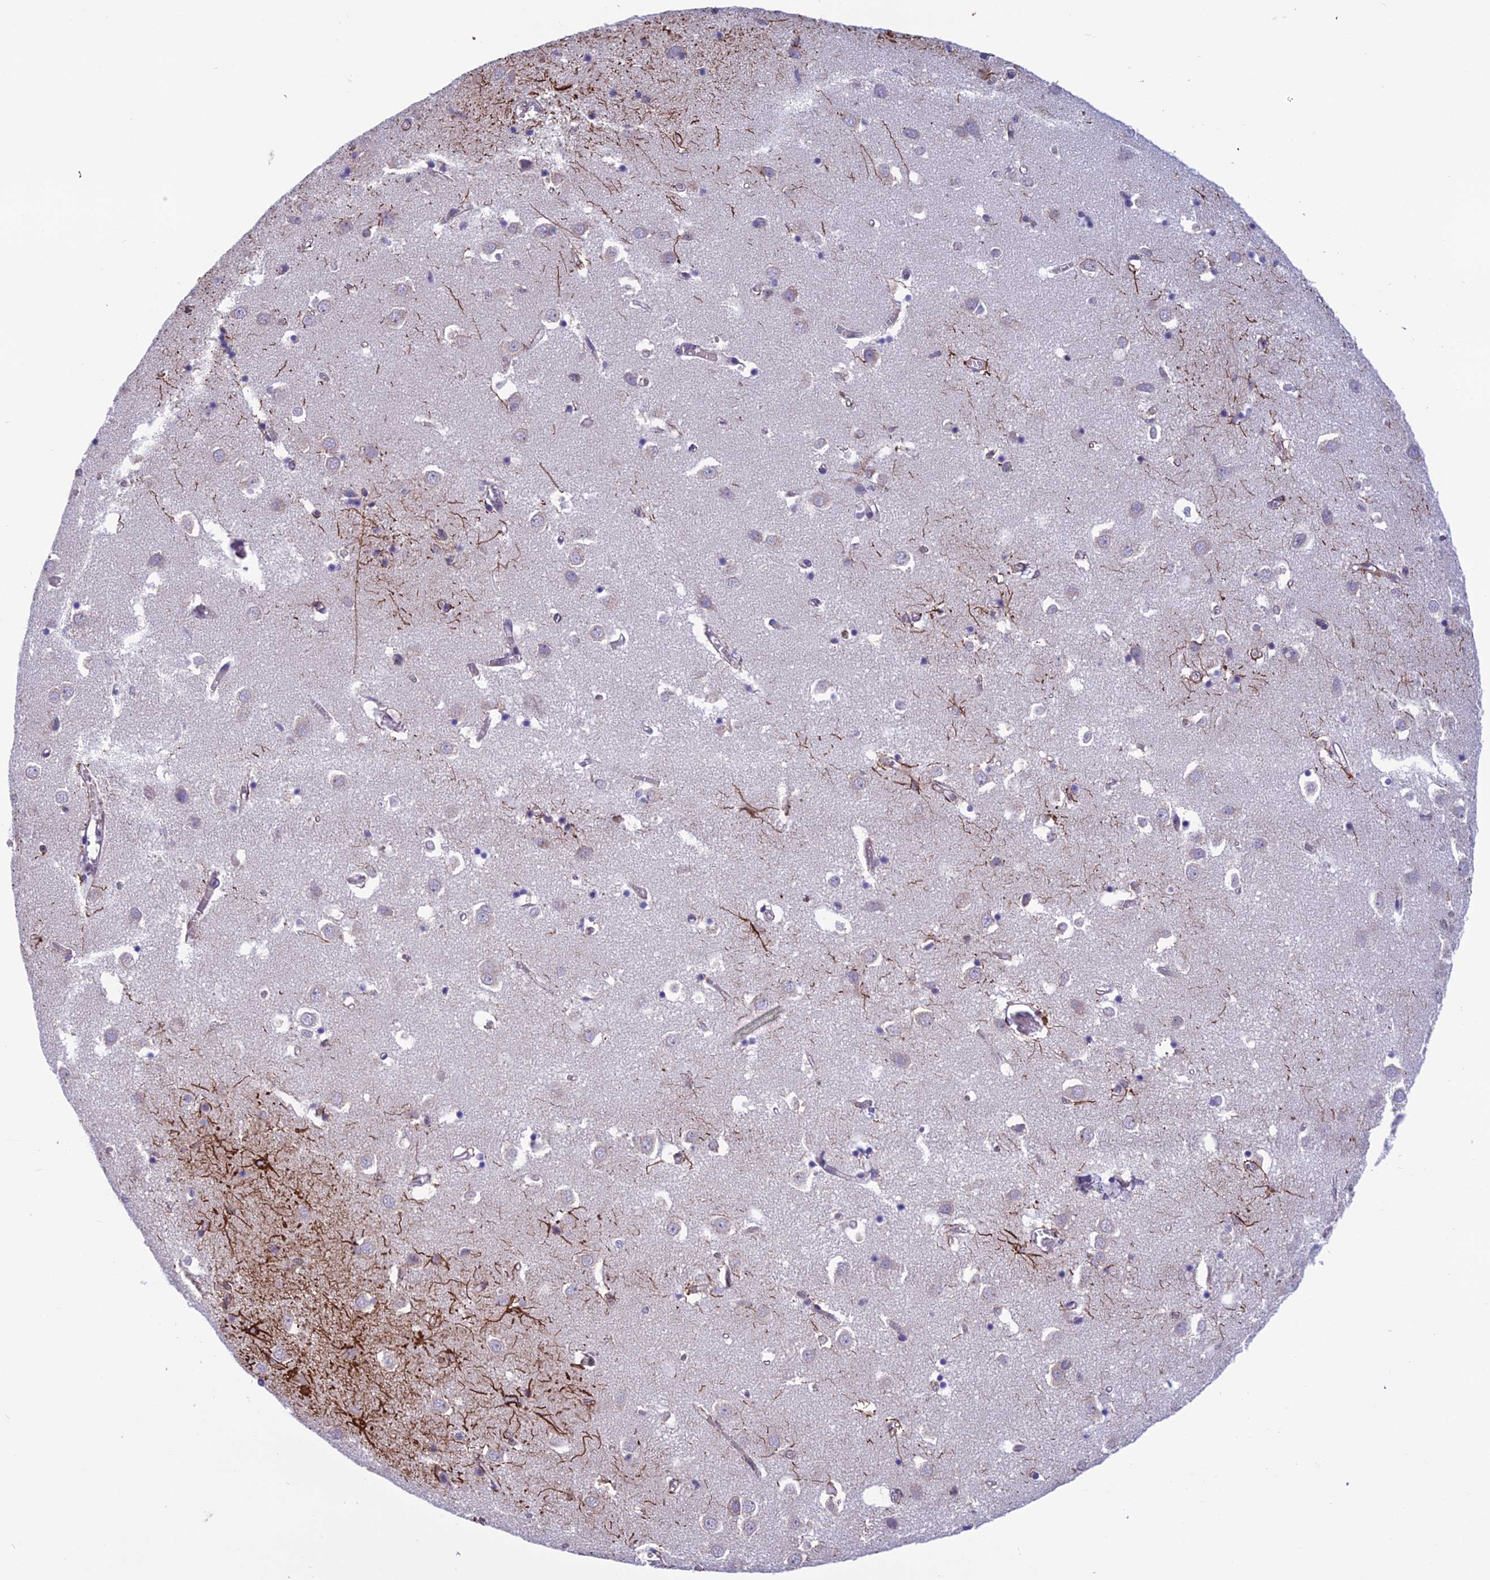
{"staining": {"intensity": "negative", "quantity": "none", "location": "none"}, "tissue": "caudate", "cell_type": "Glial cells", "image_type": "normal", "snomed": [{"axis": "morphology", "description": "Normal tissue, NOS"}, {"axis": "topography", "description": "Lateral ventricle wall"}], "caption": "DAB immunohistochemical staining of normal caudate exhibits no significant expression in glial cells. (DAB (3,3'-diaminobenzidine) IHC visualized using brightfield microscopy, high magnification).", "gene": "MIS12", "patient": {"sex": "male", "age": 70}}